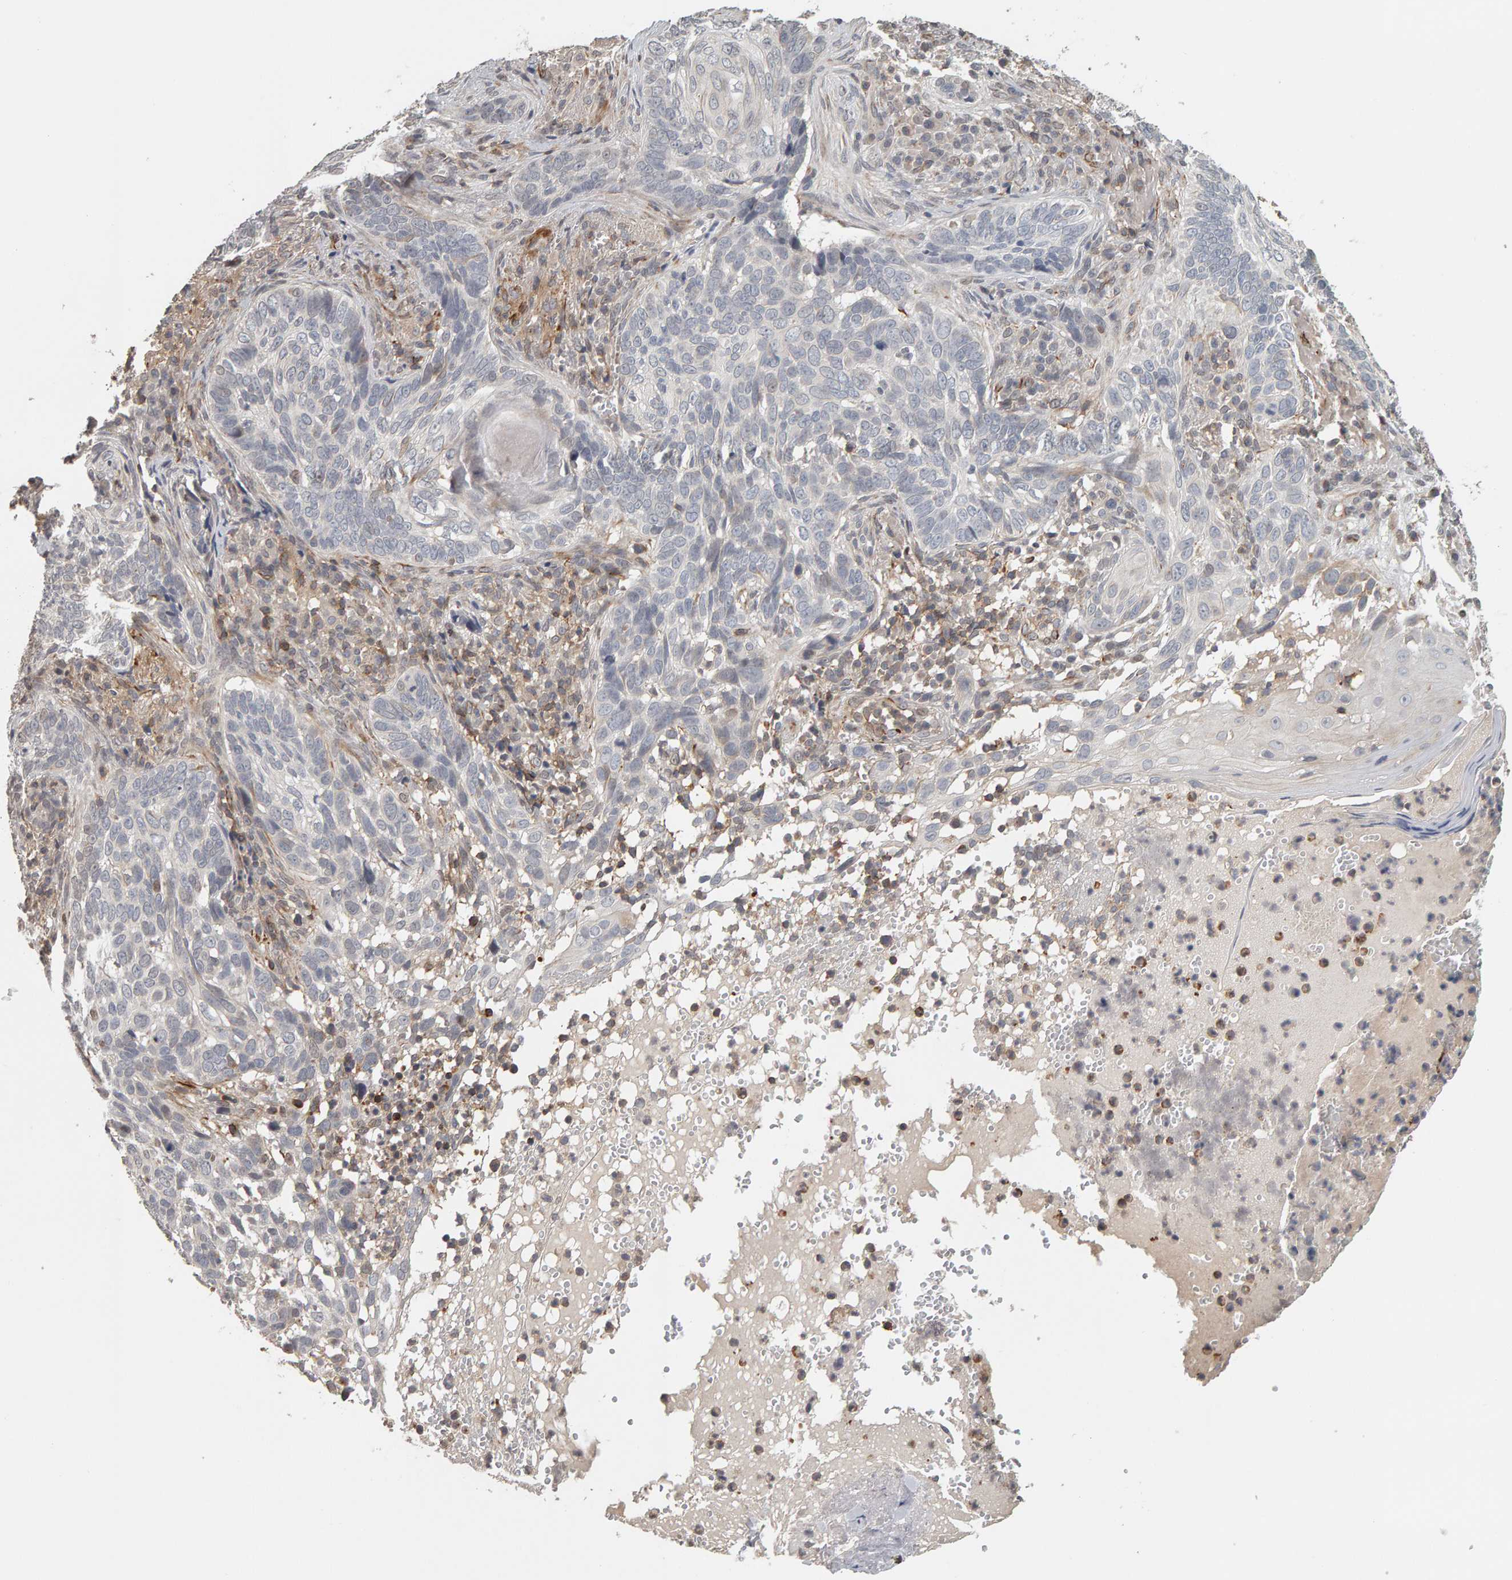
{"staining": {"intensity": "negative", "quantity": "none", "location": "none"}, "tissue": "skin cancer", "cell_type": "Tumor cells", "image_type": "cancer", "snomed": [{"axis": "morphology", "description": "Basal cell carcinoma"}, {"axis": "topography", "description": "Skin"}], "caption": "High magnification brightfield microscopy of skin cancer stained with DAB (brown) and counterstained with hematoxylin (blue): tumor cells show no significant positivity.", "gene": "TEFM", "patient": {"sex": "female", "age": 89}}